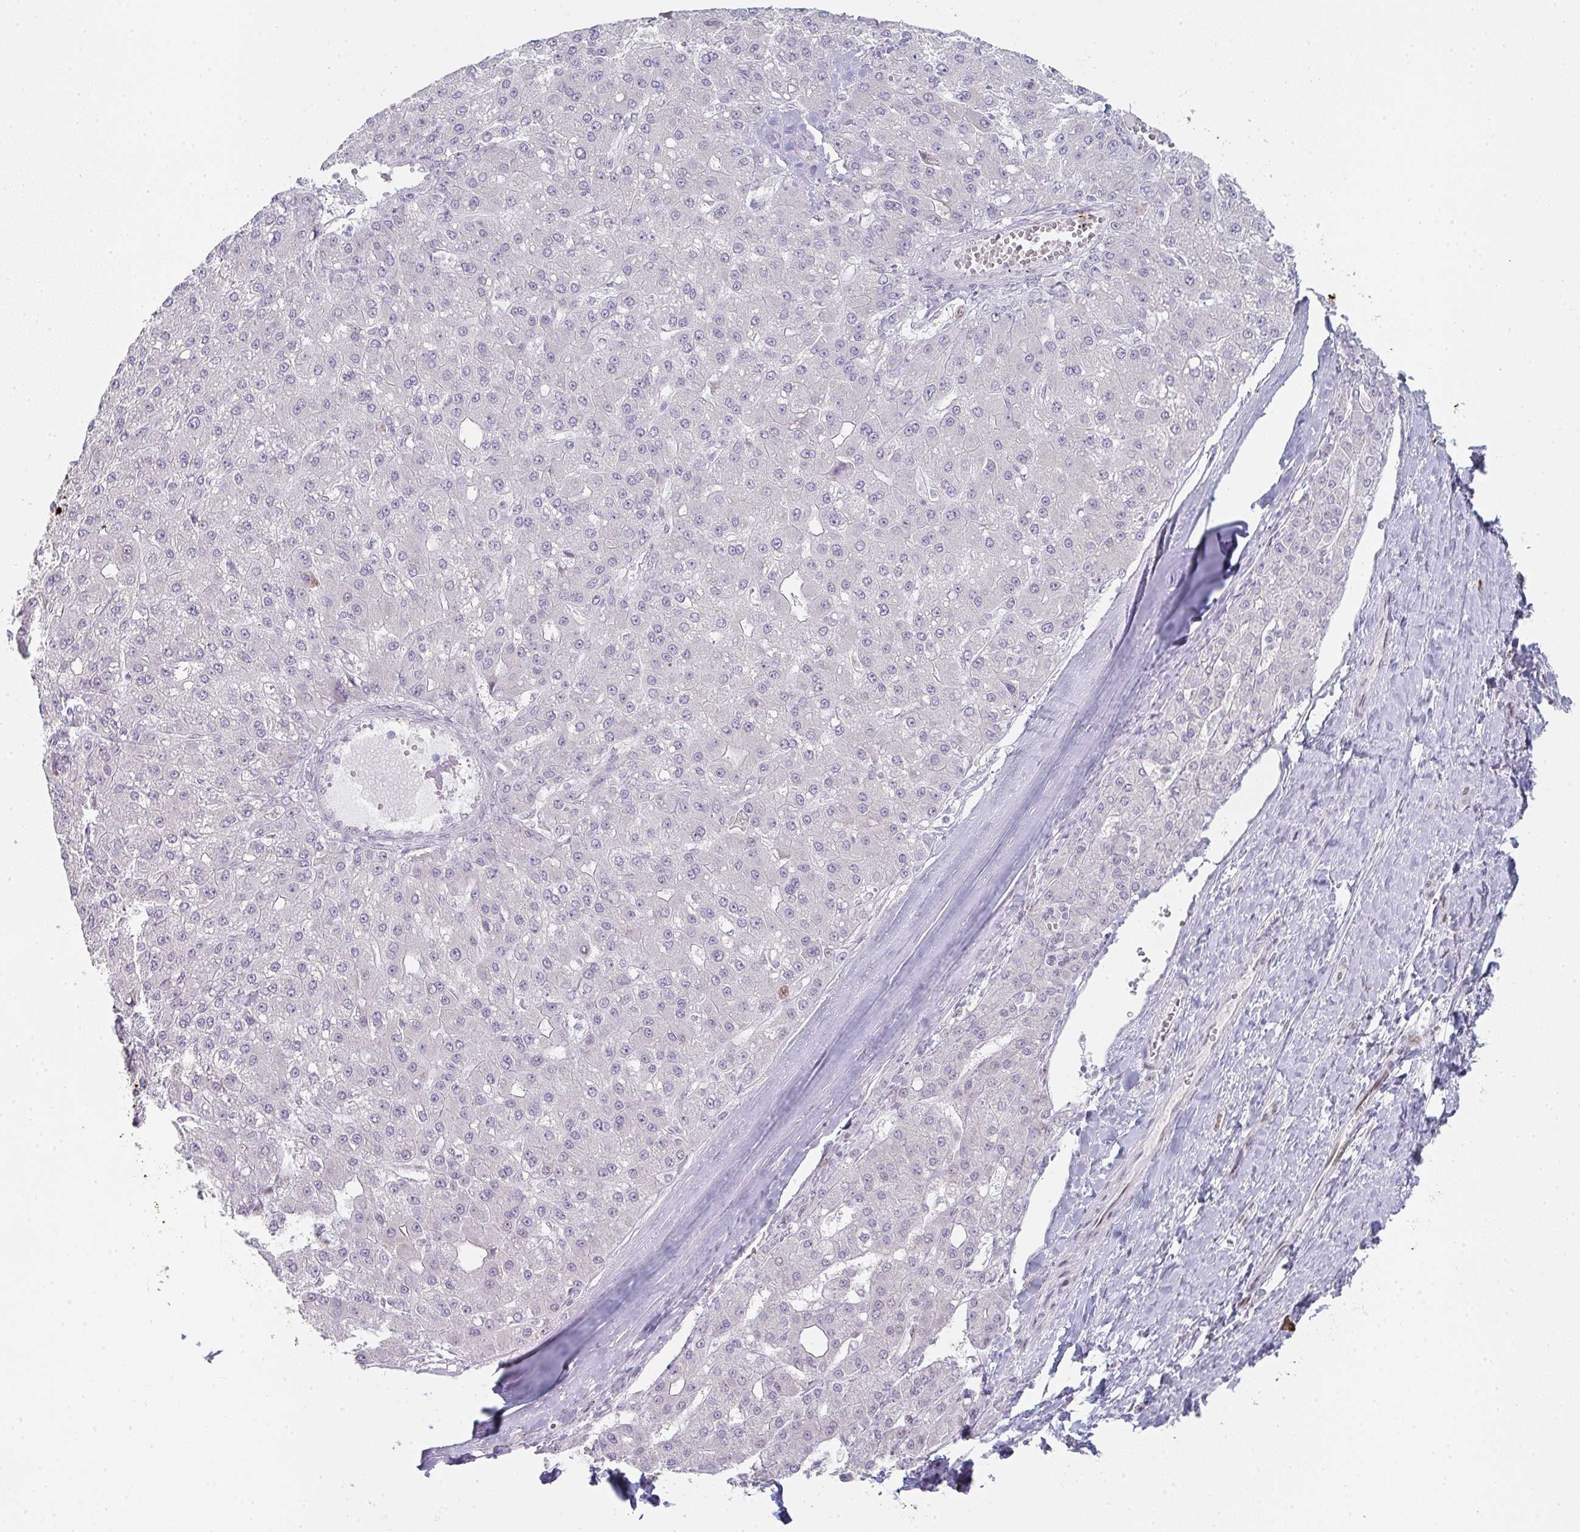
{"staining": {"intensity": "negative", "quantity": "none", "location": "none"}, "tissue": "liver cancer", "cell_type": "Tumor cells", "image_type": "cancer", "snomed": [{"axis": "morphology", "description": "Carcinoma, Hepatocellular, NOS"}, {"axis": "topography", "description": "Liver"}], "caption": "This is an immunohistochemistry (IHC) photomicrograph of liver cancer. There is no expression in tumor cells.", "gene": "POU2AF2", "patient": {"sex": "male", "age": 67}}